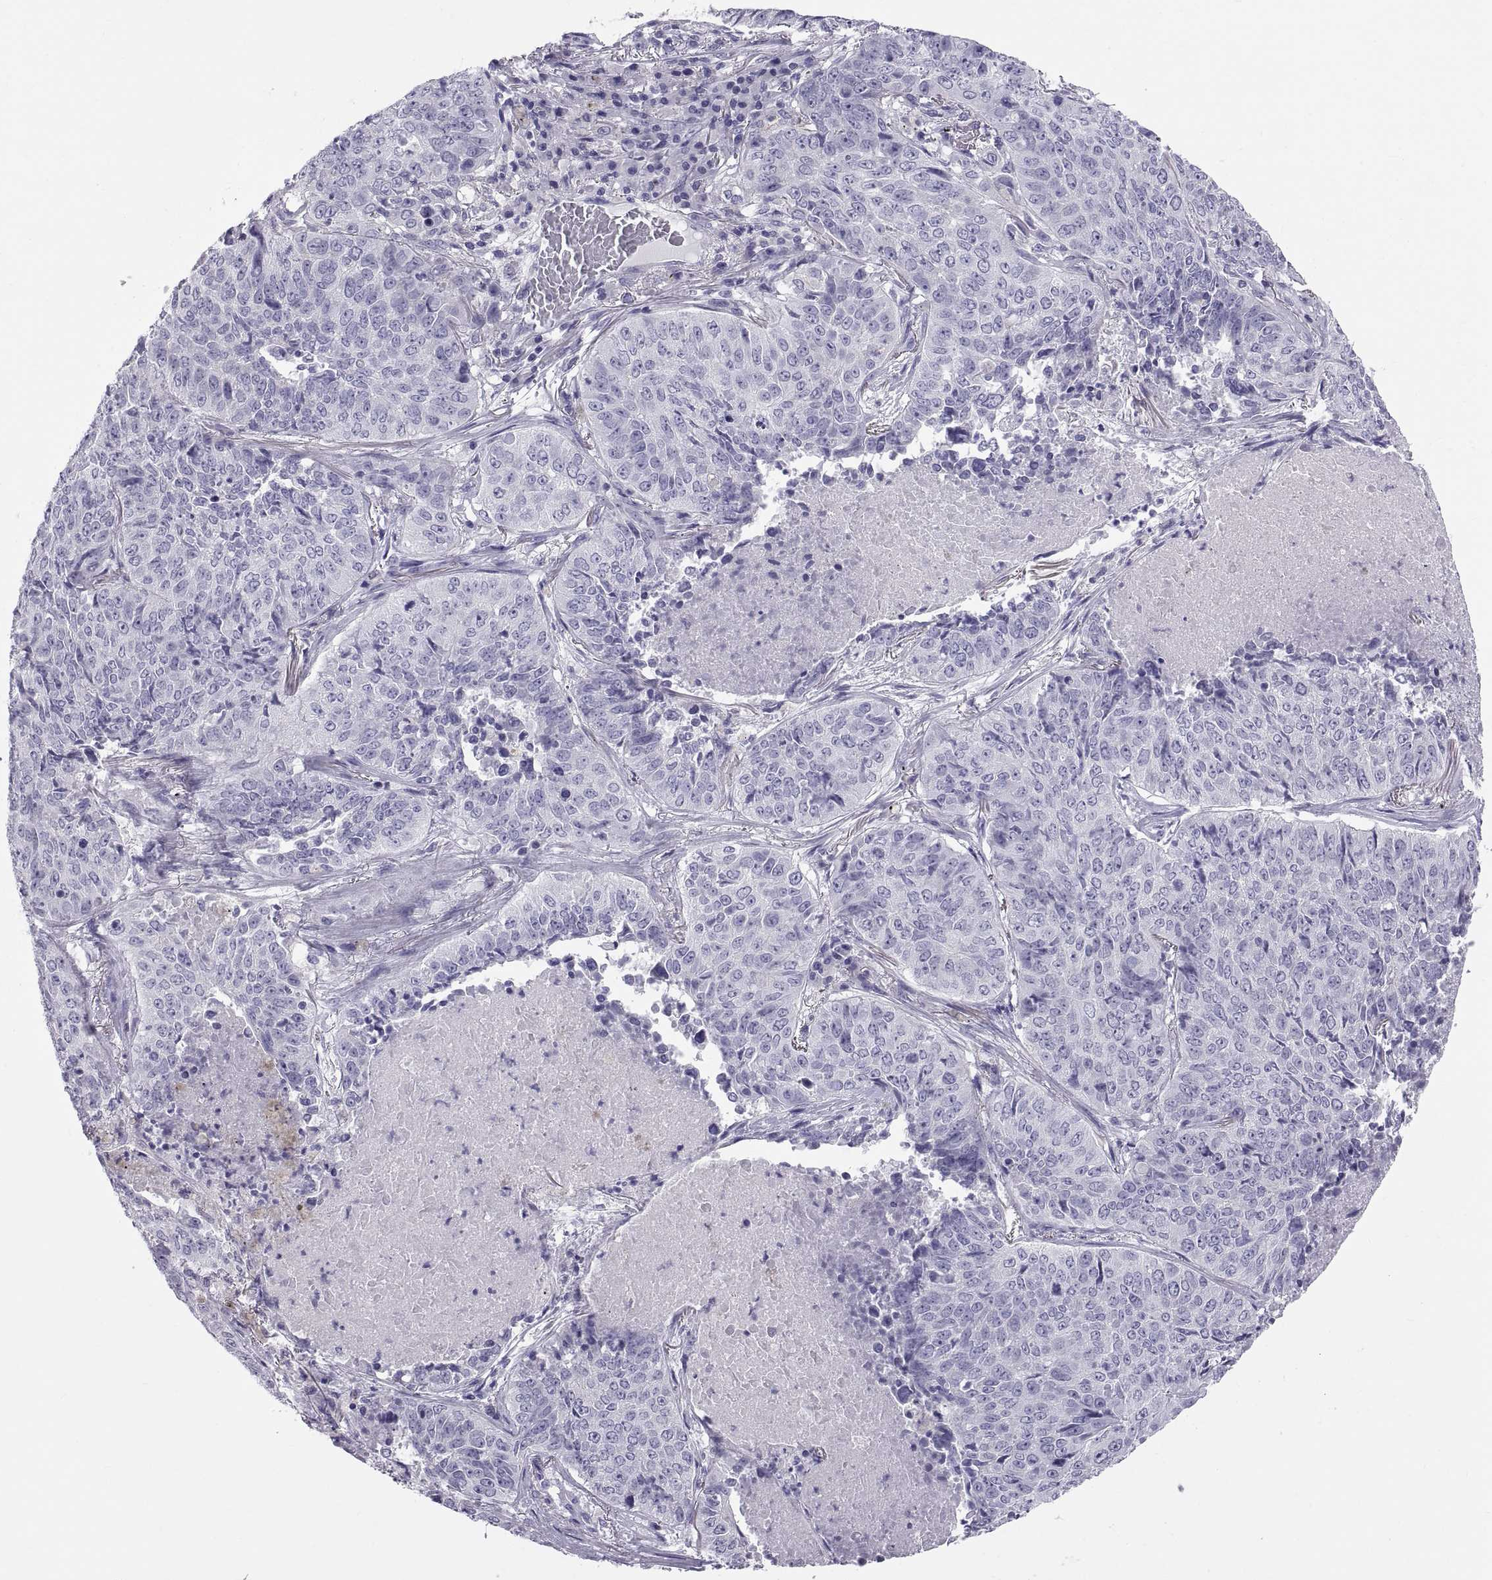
{"staining": {"intensity": "negative", "quantity": "none", "location": "none"}, "tissue": "lung cancer", "cell_type": "Tumor cells", "image_type": "cancer", "snomed": [{"axis": "morphology", "description": "Normal tissue, NOS"}, {"axis": "morphology", "description": "Squamous cell carcinoma, NOS"}, {"axis": "topography", "description": "Bronchus"}, {"axis": "topography", "description": "Lung"}], "caption": "The IHC photomicrograph has no significant positivity in tumor cells of lung cancer tissue. (Brightfield microscopy of DAB (3,3'-diaminobenzidine) immunohistochemistry at high magnification).", "gene": "RNASE12", "patient": {"sex": "male", "age": 64}}